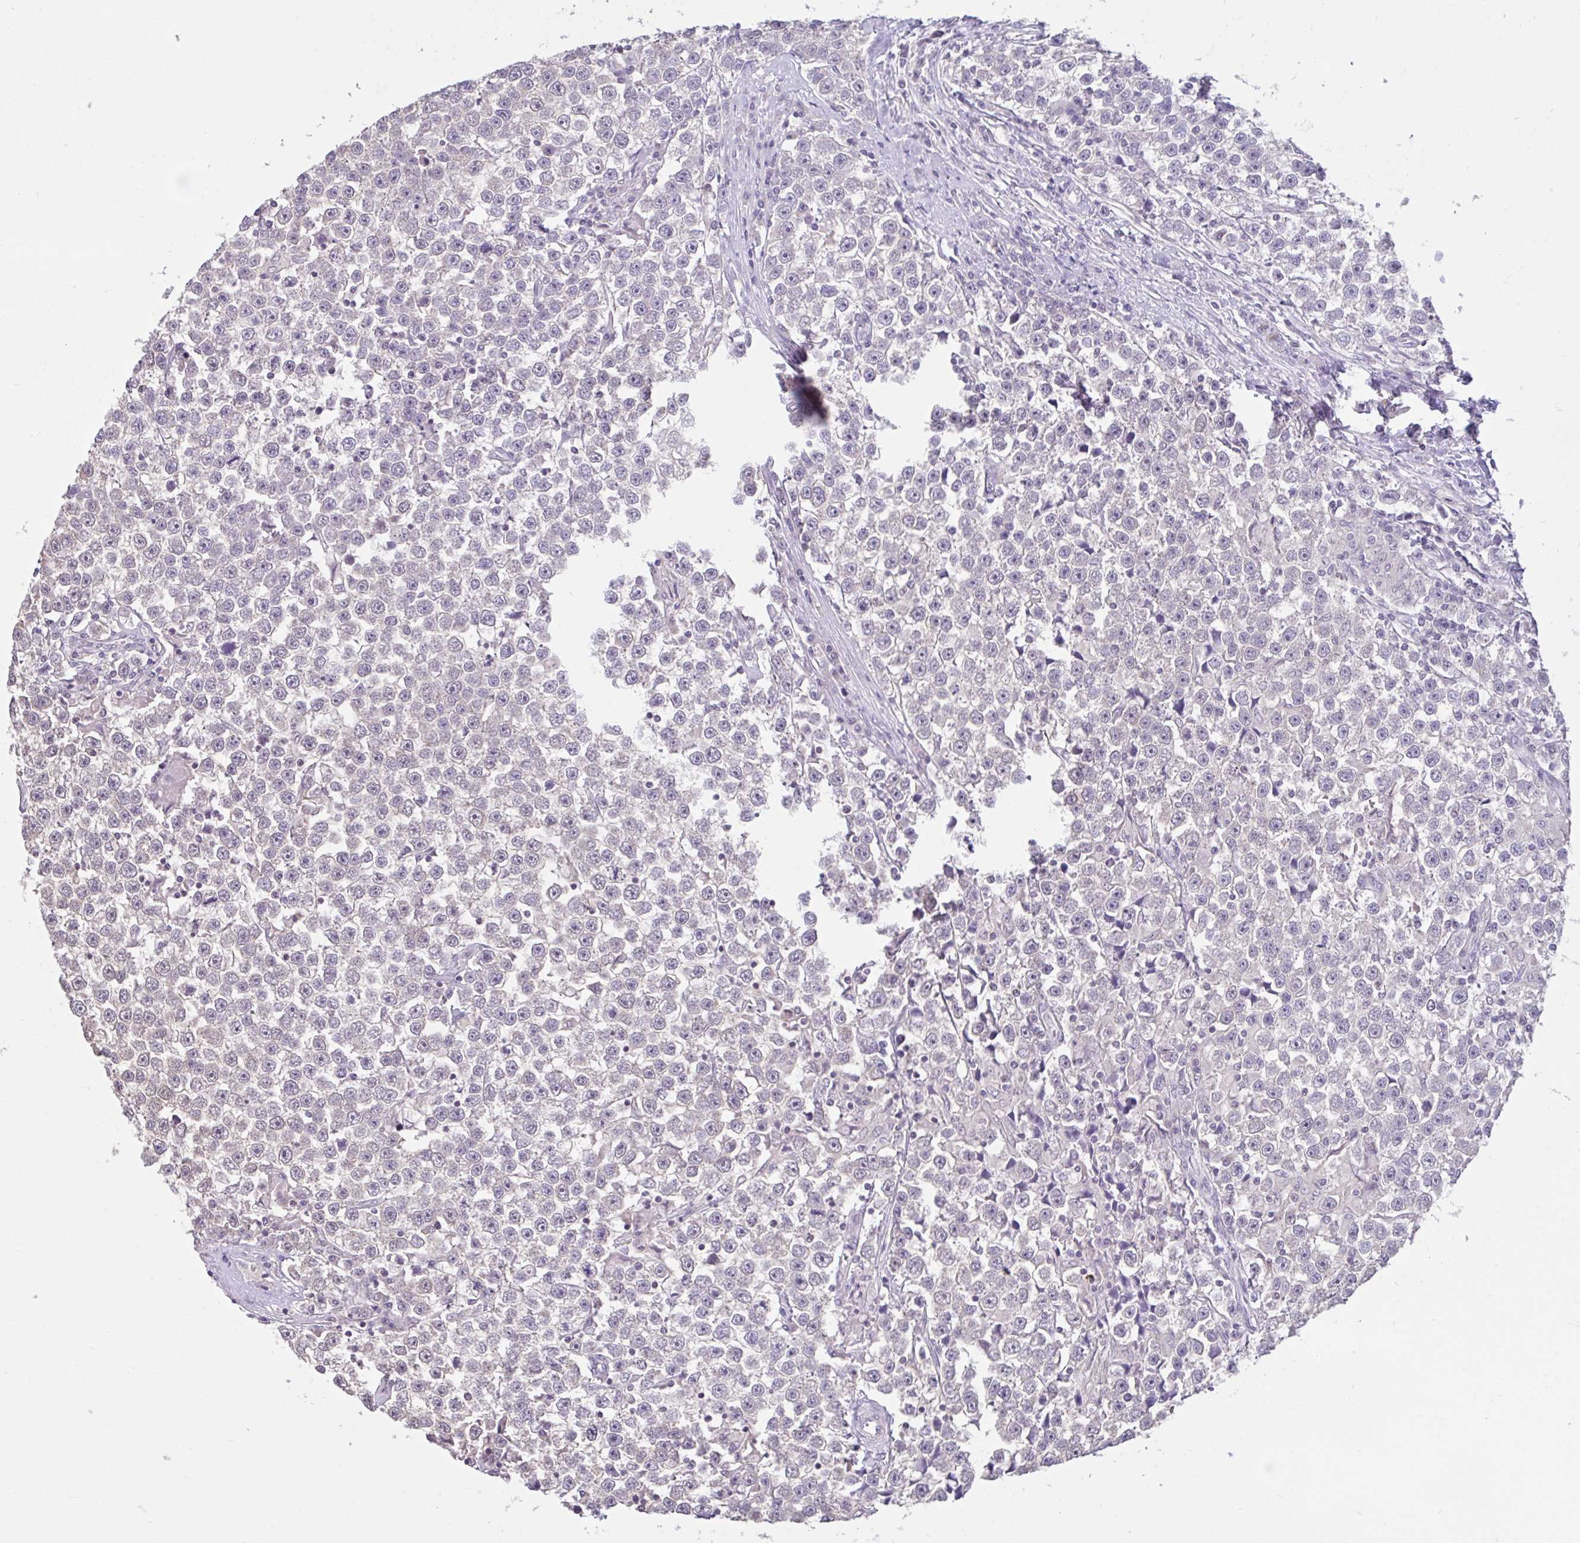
{"staining": {"intensity": "negative", "quantity": "none", "location": "none"}, "tissue": "testis cancer", "cell_type": "Tumor cells", "image_type": "cancer", "snomed": [{"axis": "morphology", "description": "Seminoma, NOS"}, {"axis": "topography", "description": "Testis"}], "caption": "Tumor cells show no significant protein positivity in testis cancer.", "gene": "CDH19", "patient": {"sex": "male", "age": 31}}